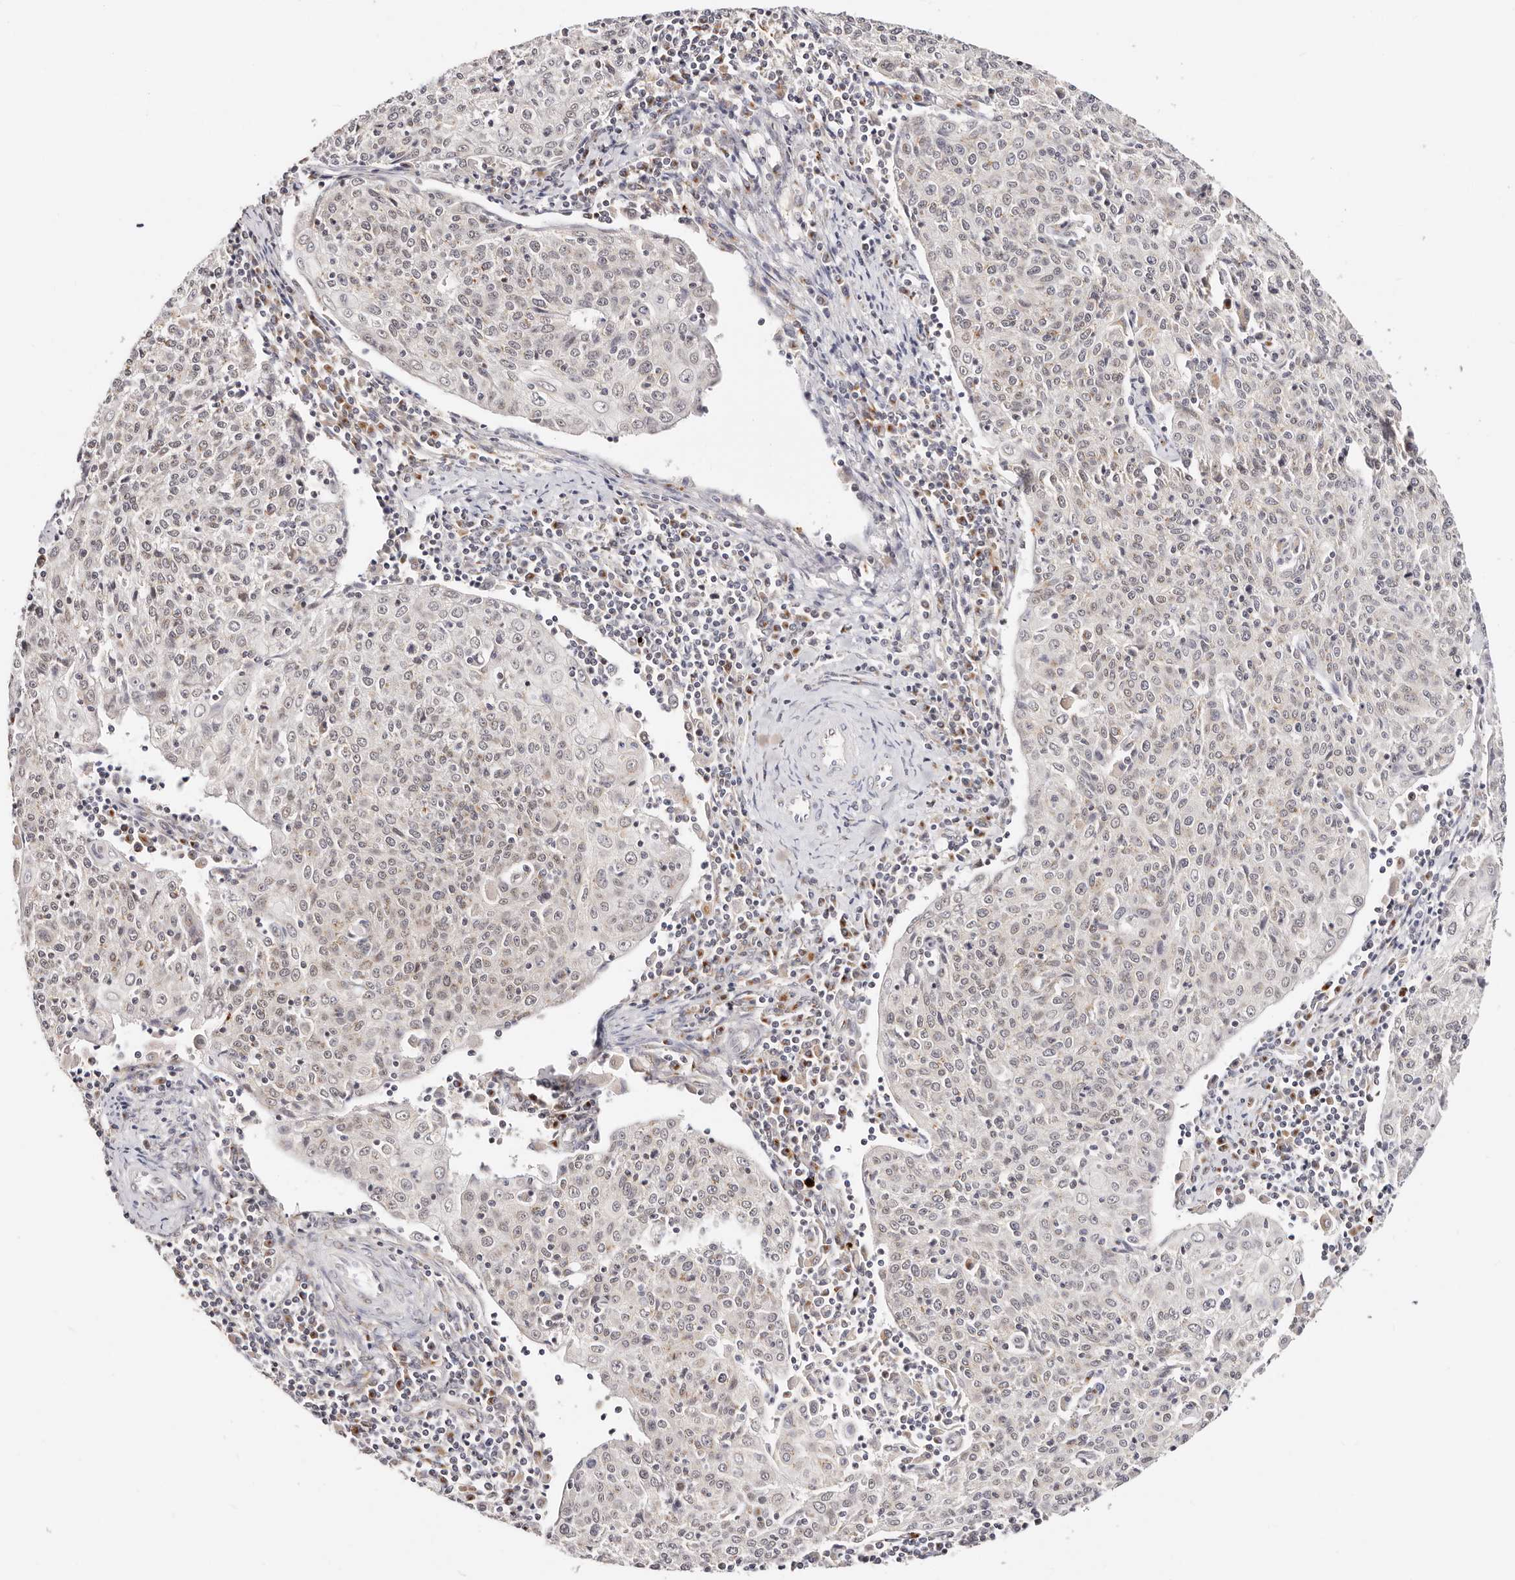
{"staining": {"intensity": "weak", "quantity": "25%-75%", "location": "nuclear"}, "tissue": "cervical cancer", "cell_type": "Tumor cells", "image_type": "cancer", "snomed": [{"axis": "morphology", "description": "Squamous cell carcinoma, NOS"}, {"axis": "topography", "description": "Cervix"}], "caption": "Cervical cancer (squamous cell carcinoma) was stained to show a protein in brown. There is low levels of weak nuclear expression in about 25%-75% of tumor cells.", "gene": "VIPAS39", "patient": {"sex": "female", "age": 48}}